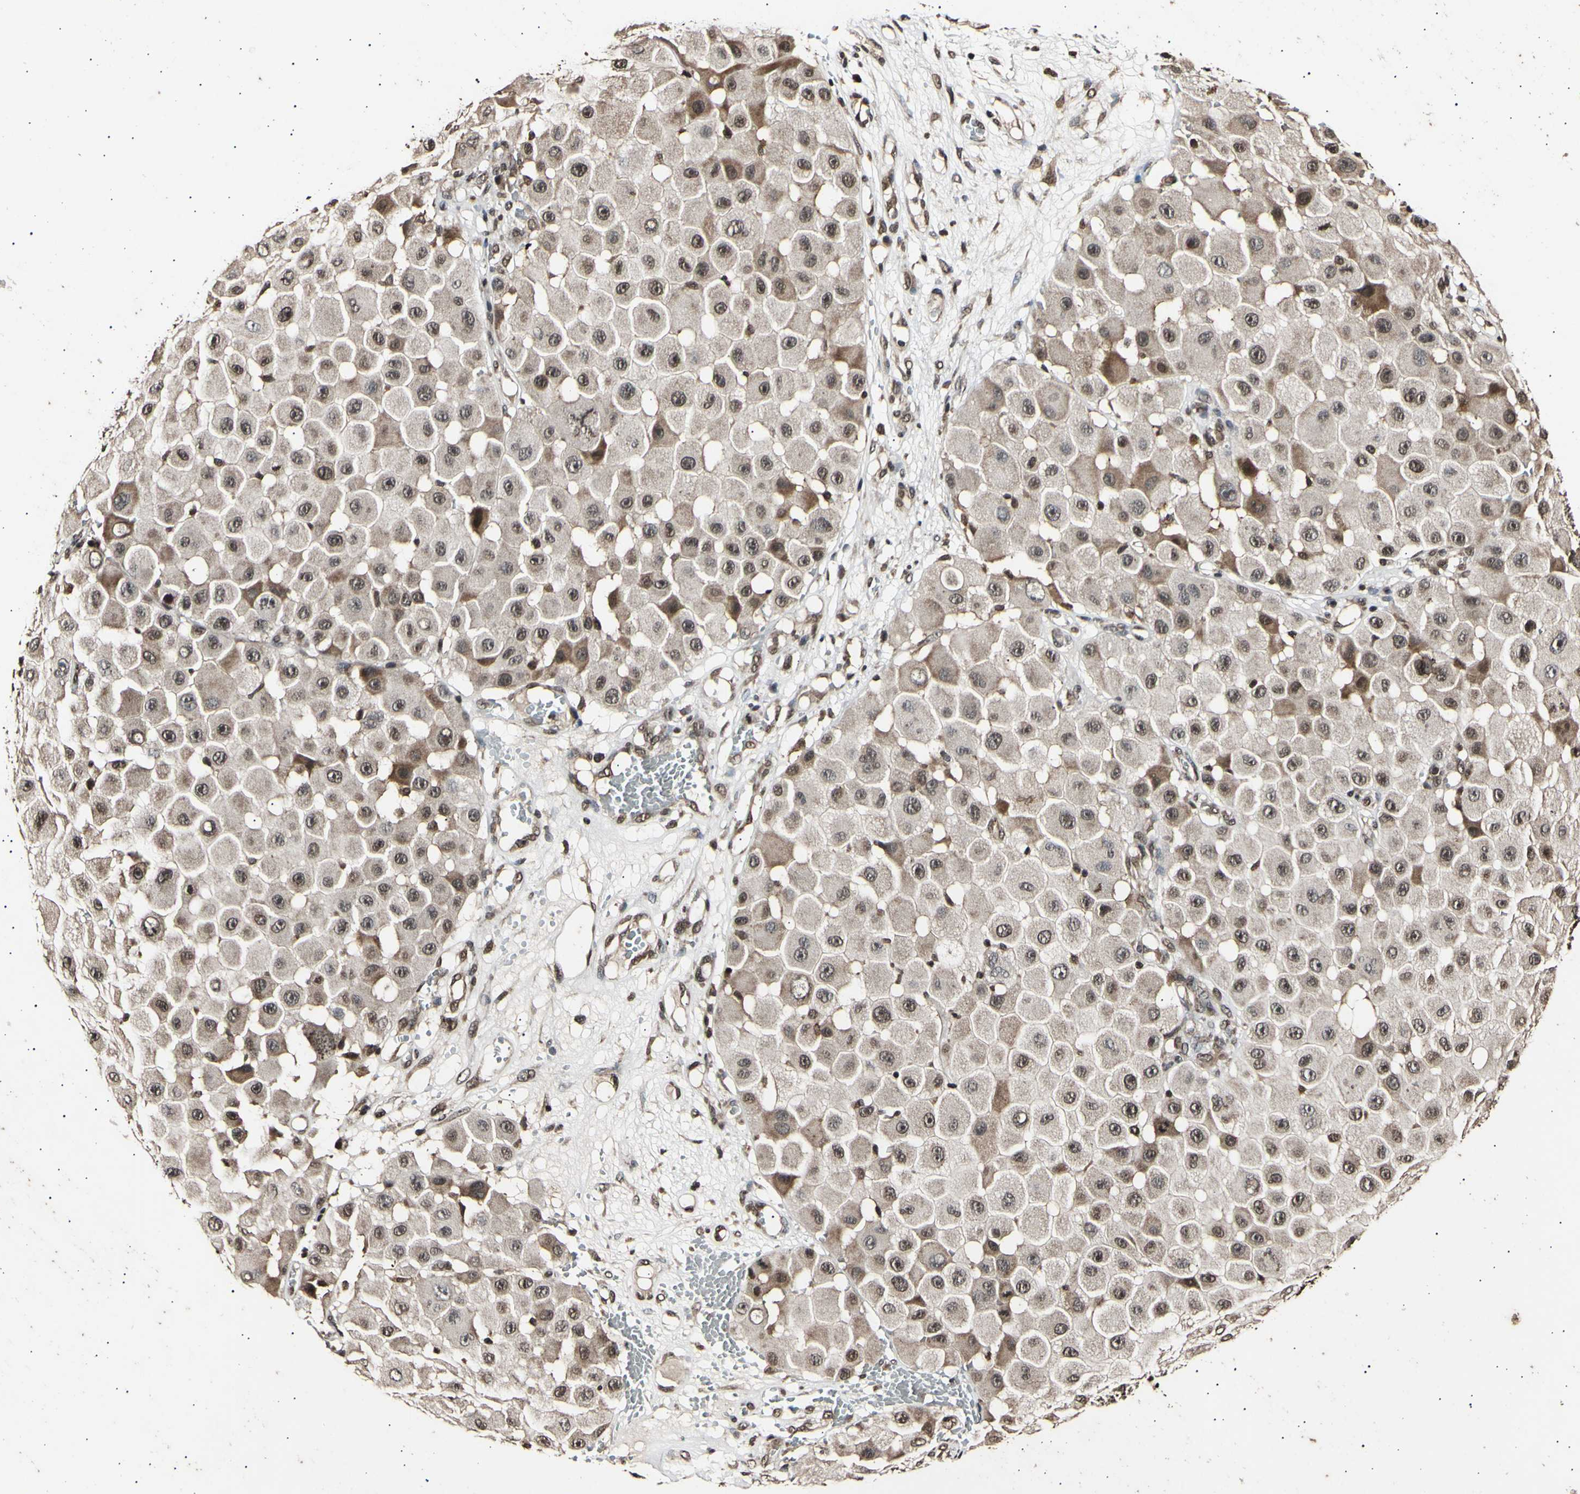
{"staining": {"intensity": "moderate", "quantity": ">75%", "location": "cytoplasmic/membranous,nuclear"}, "tissue": "melanoma", "cell_type": "Tumor cells", "image_type": "cancer", "snomed": [{"axis": "morphology", "description": "Malignant melanoma, NOS"}, {"axis": "topography", "description": "Skin"}], "caption": "A brown stain labels moderate cytoplasmic/membranous and nuclear expression of a protein in melanoma tumor cells.", "gene": "ANAPC7", "patient": {"sex": "female", "age": 81}}